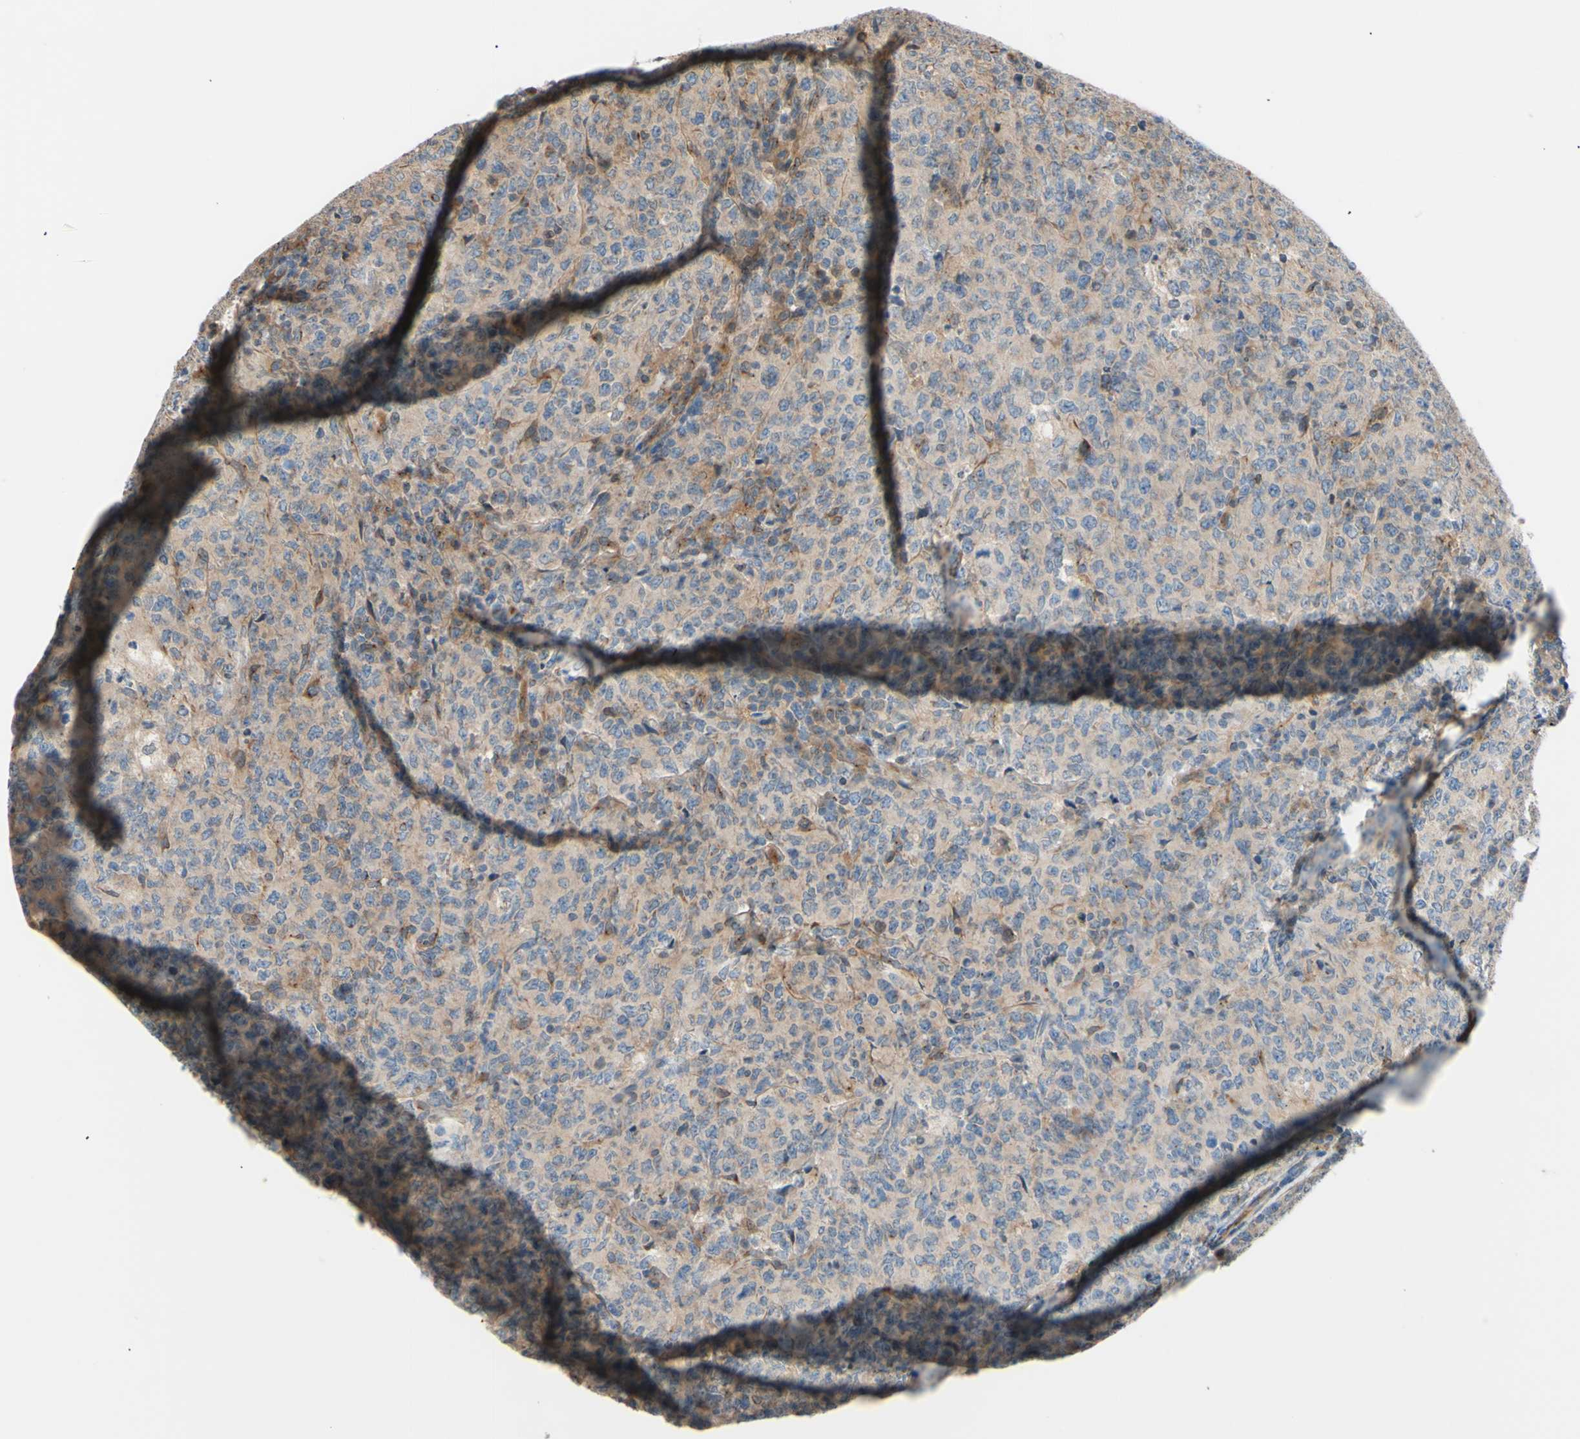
{"staining": {"intensity": "weak", "quantity": "25%-75%", "location": "cytoplasmic/membranous"}, "tissue": "lymphoma", "cell_type": "Tumor cells", "image_type": "cancer", "snomed": [{"axis": "morphology", "description": "Malignant lymphoma, non-Hodgkin's type, High grade"}, {"axis": "topography", "description": "Tonsil"}], "caption": "Immunohistochemical staining of high-grade malignant lymphoma, non-Hodgkin's type displays low levels of weak cytoplasmic/membranous protein expression in approximately 25%-75% of tumor cells.", "gene": "DYNLRB1", "patient": {"sex": "female", "age": 36}}